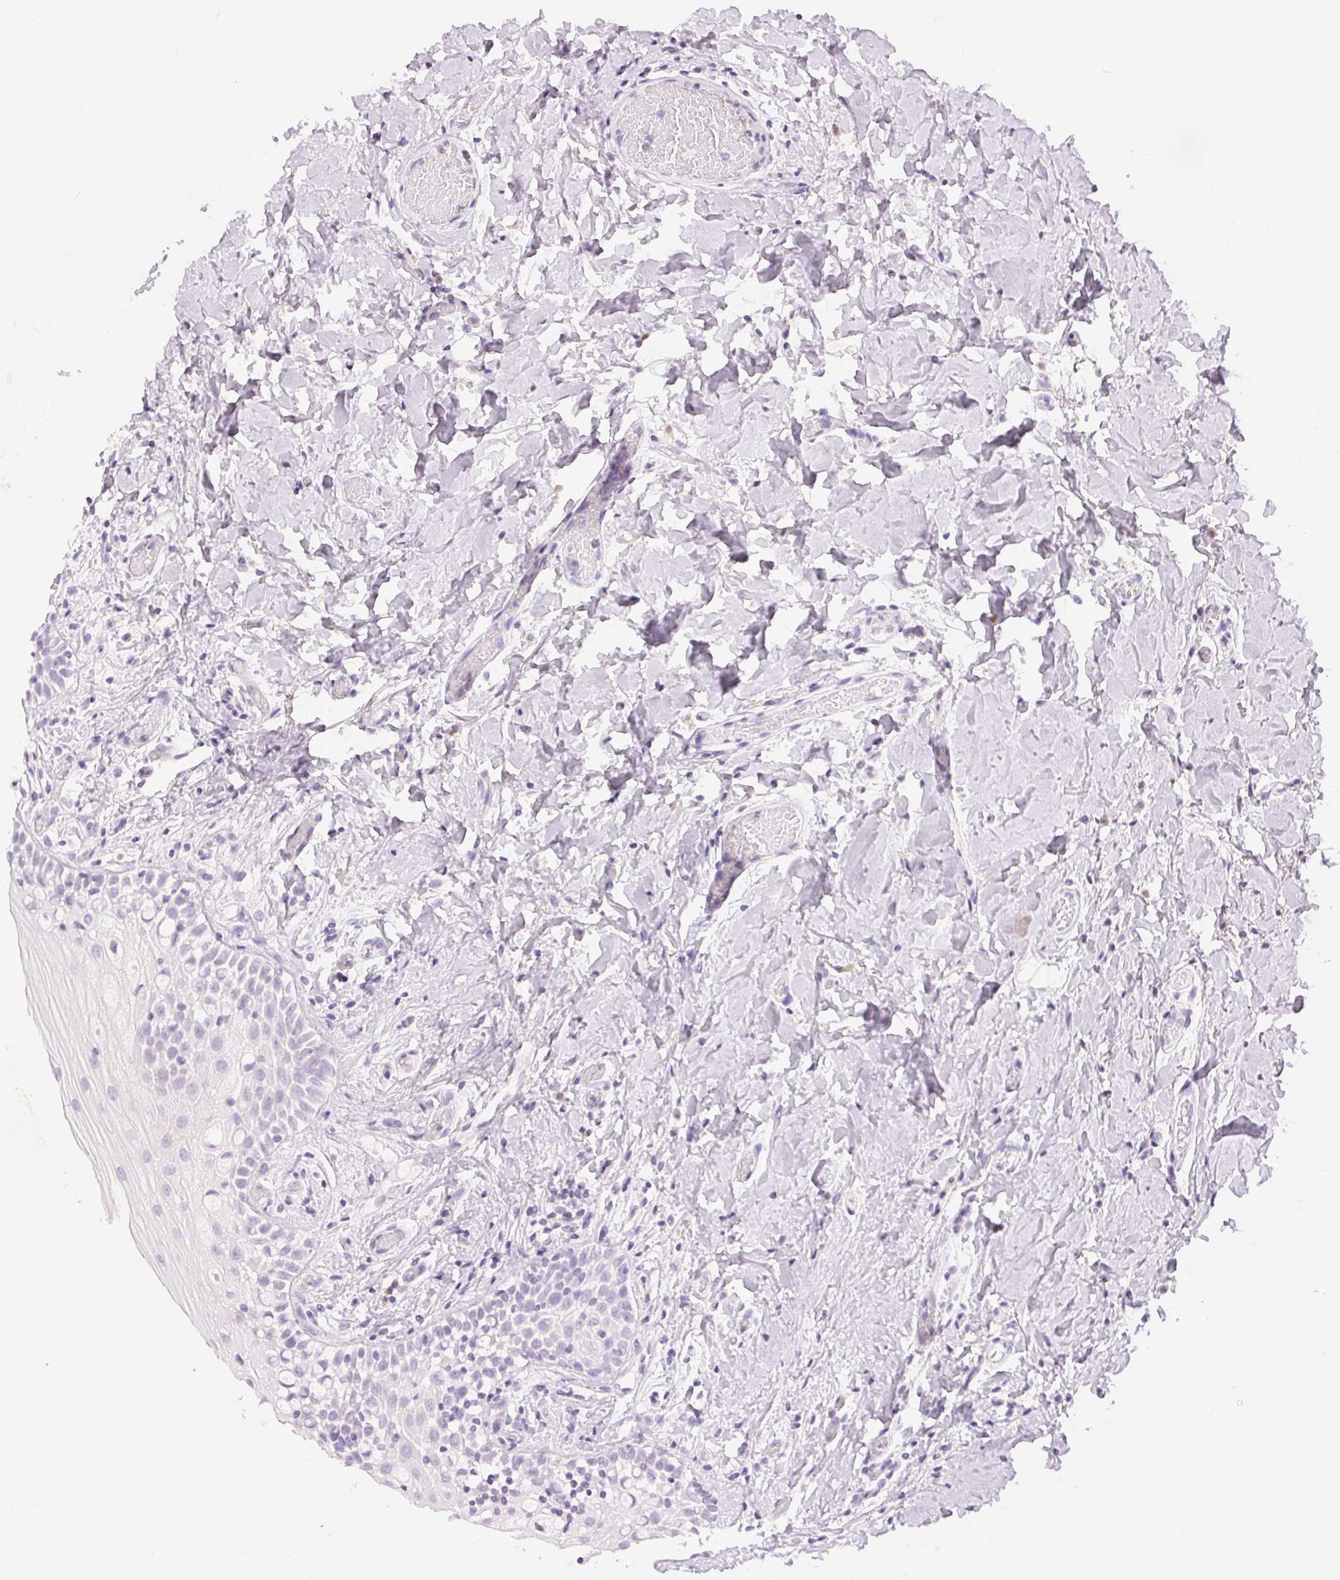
{"staining": {"intensity": "negative", "quantity": "none", "location": "none"}, "tissue": "oral mucosa", "cell_type": "Squamous epithelial cells", "image_type": "normal", "snomed": [{"axis": "morphology", "description": "Normal tissue, NOS"}, {"axis": "topography", "description": "Oral tissue"}], "caption": "Image shows no protein staining in squamous epithelial cells of normal oral mucosa. (Immunohistochemistry, brightfield microscopy, high magnification).", "gene": "SLC5A2", "patient": {"sex": "female", "age": 83}}